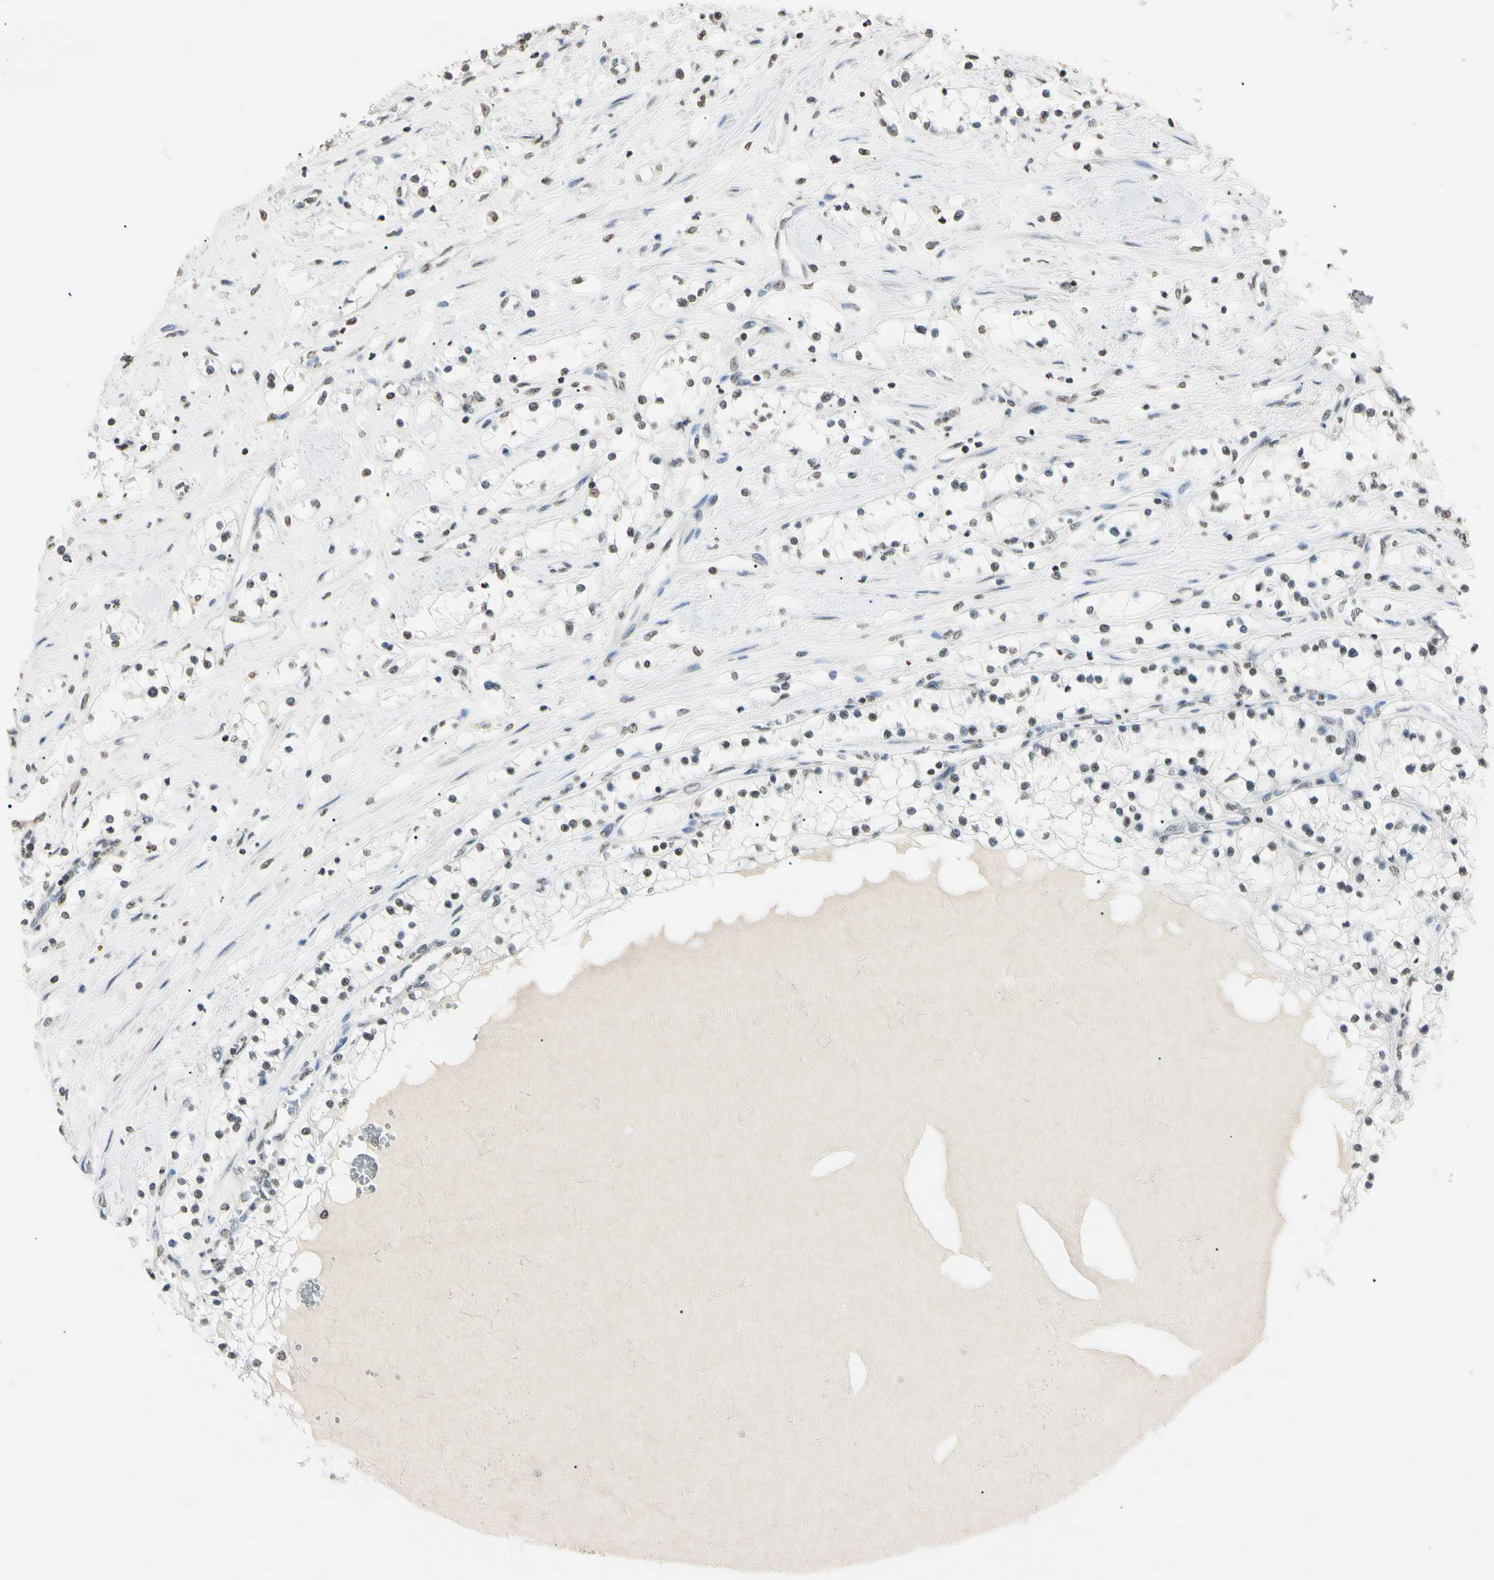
{"staining": {"intensity": "weak", "quantity": "25%-75%", "location": "nuclear"}, "tissue": "renal cancer", "cell_type": "Tumor cells", "image_type": "cancer", "snomed": [{"axis": "morphology", "description": "Adenocarcinoma, NOS"}, {"axis": "topography", "description": "Kidney"}], "caption": "This micrograph displays renal cancer (adenocarcinoma) stained with immunohistochemistry to label a protein in brown. The nuclear of tumor cells show weak positivity for the protein. Nuclei are counter-stained blue.", "gene": "CDC45", "patient": {"sex": "male", "age": 68}}